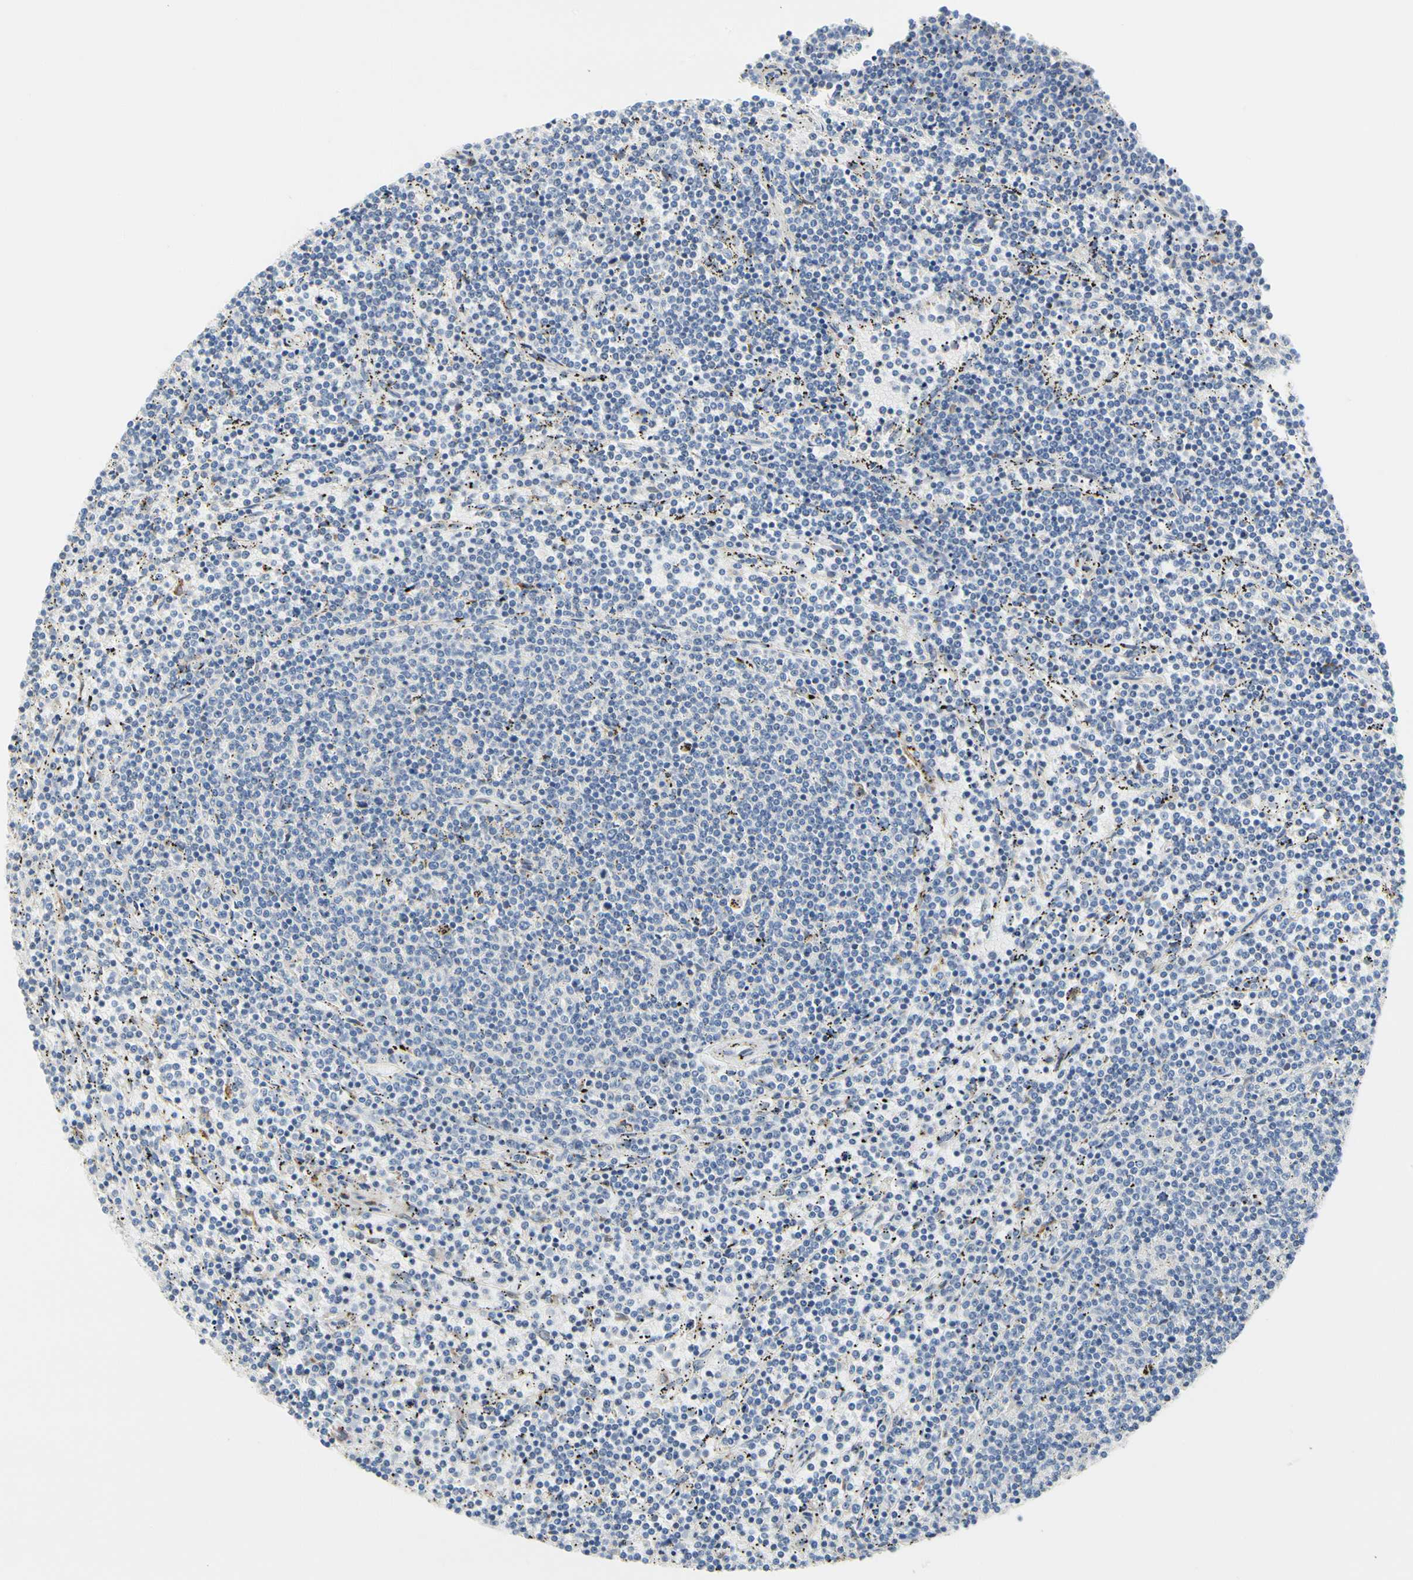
{"staining": {"intensity": "negative", "quantity": "none", "location": "none"}, "tissue": "lymphoma", "cell_type": "Tumor cells", "image_type": "cancer", "snomed": [{"axis": "morphology", "description": "Malignant lymphoma, non-Hodgkin's type, Low grade"}, {"axis": "topography", "description": "Spleen"}], "caption": "Image shows no protein expression in tumor cells of low-grade malignant lymphoma, non-Hodgkin's type tissue.", "gene": "ZNF236", "patient": {"sex": "female", "age": 50}}